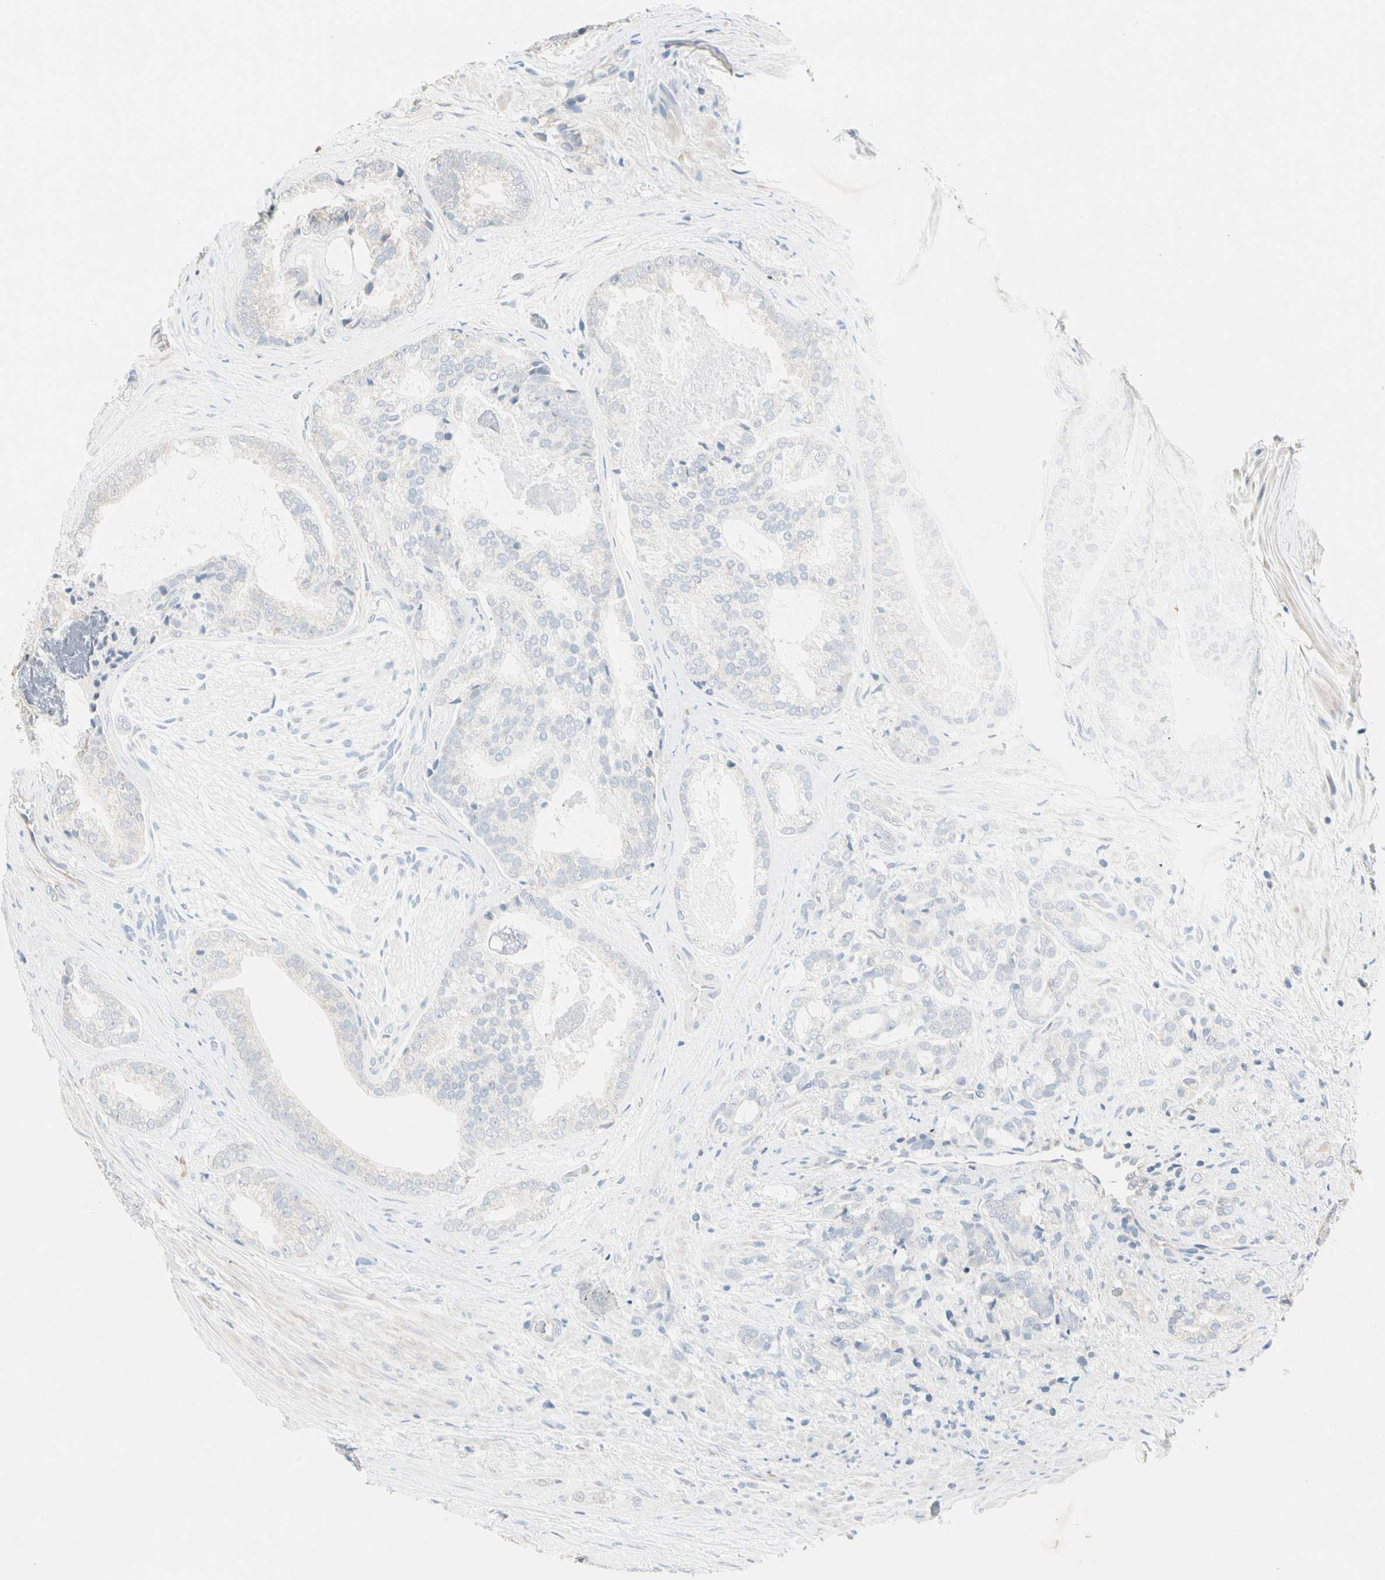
{"staining": {"intensity": "negative", "quantity": "none", "location": "none"}, "tissue": "prostate cancer", "cell_type": "Tumor cells", "image_type": "cancer", "snomed": [{"axis": "morphology", "description": "Adenocarcinoma, Low grade"}, {"axis": "topography", "description": "Prostate"}], "caption": "Tumor cells show no significant protein positivity in low-grade adenocarcinoma (prostate).", "gene": "GPR153", "patient": {"sex": "male", "age": 58}}